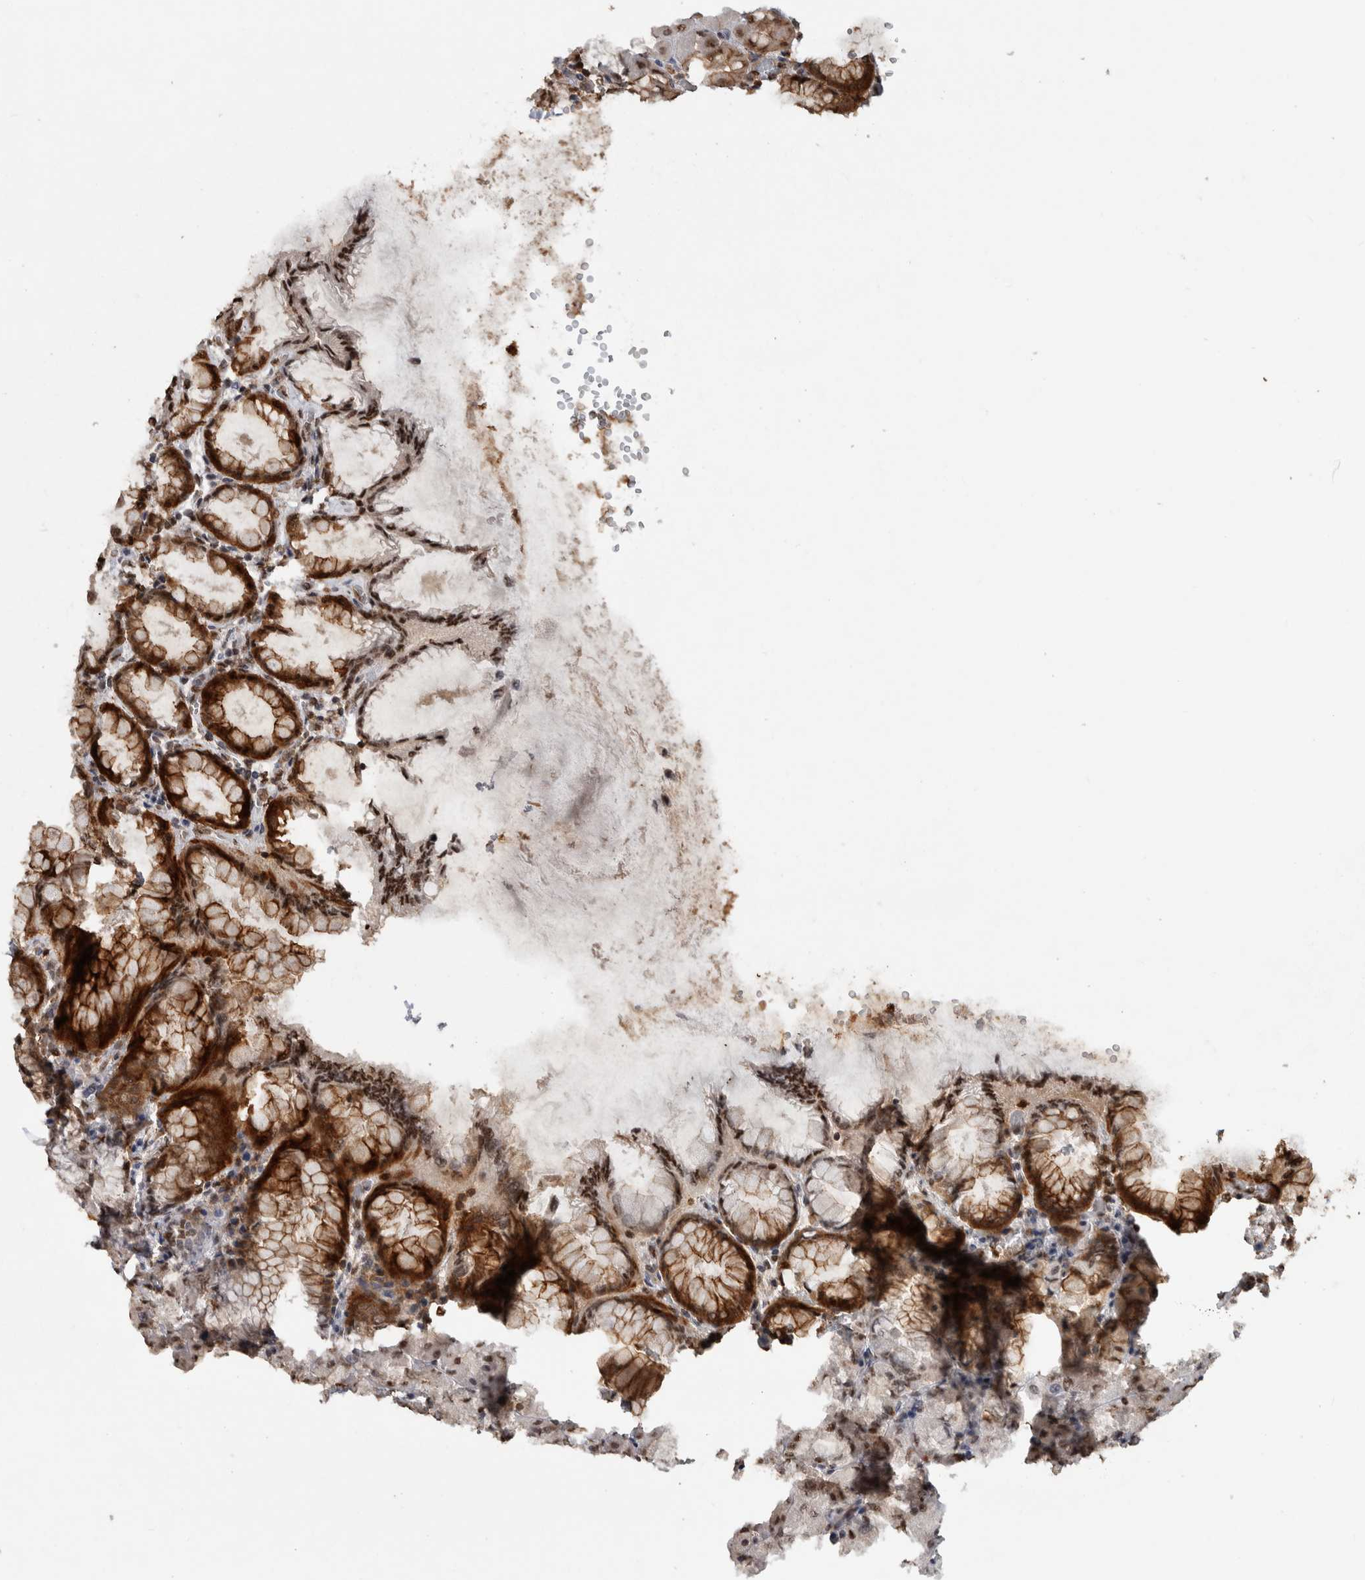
{"staining": {"intensity": "strong", "quantity": ">75%", "location": "cytoplasmic/membranous,nuclear"}, "tissue": "stomach", "cell_type": "Glandular cells", "image_type": "normal", "snomed": [{"axis": "morphology", "description": "Normal tissue, NOS"}, {"axis": "topography", "description": "Stomach, upper"}], "caption": "The micrograph displays a brown stain indicating the presence of a protein in the cytoplasmic/membranous,nuclear of glandular cells in stomach.", "gene": "RPS6KA2", "patient": {"sex": "female", "age": 56}}